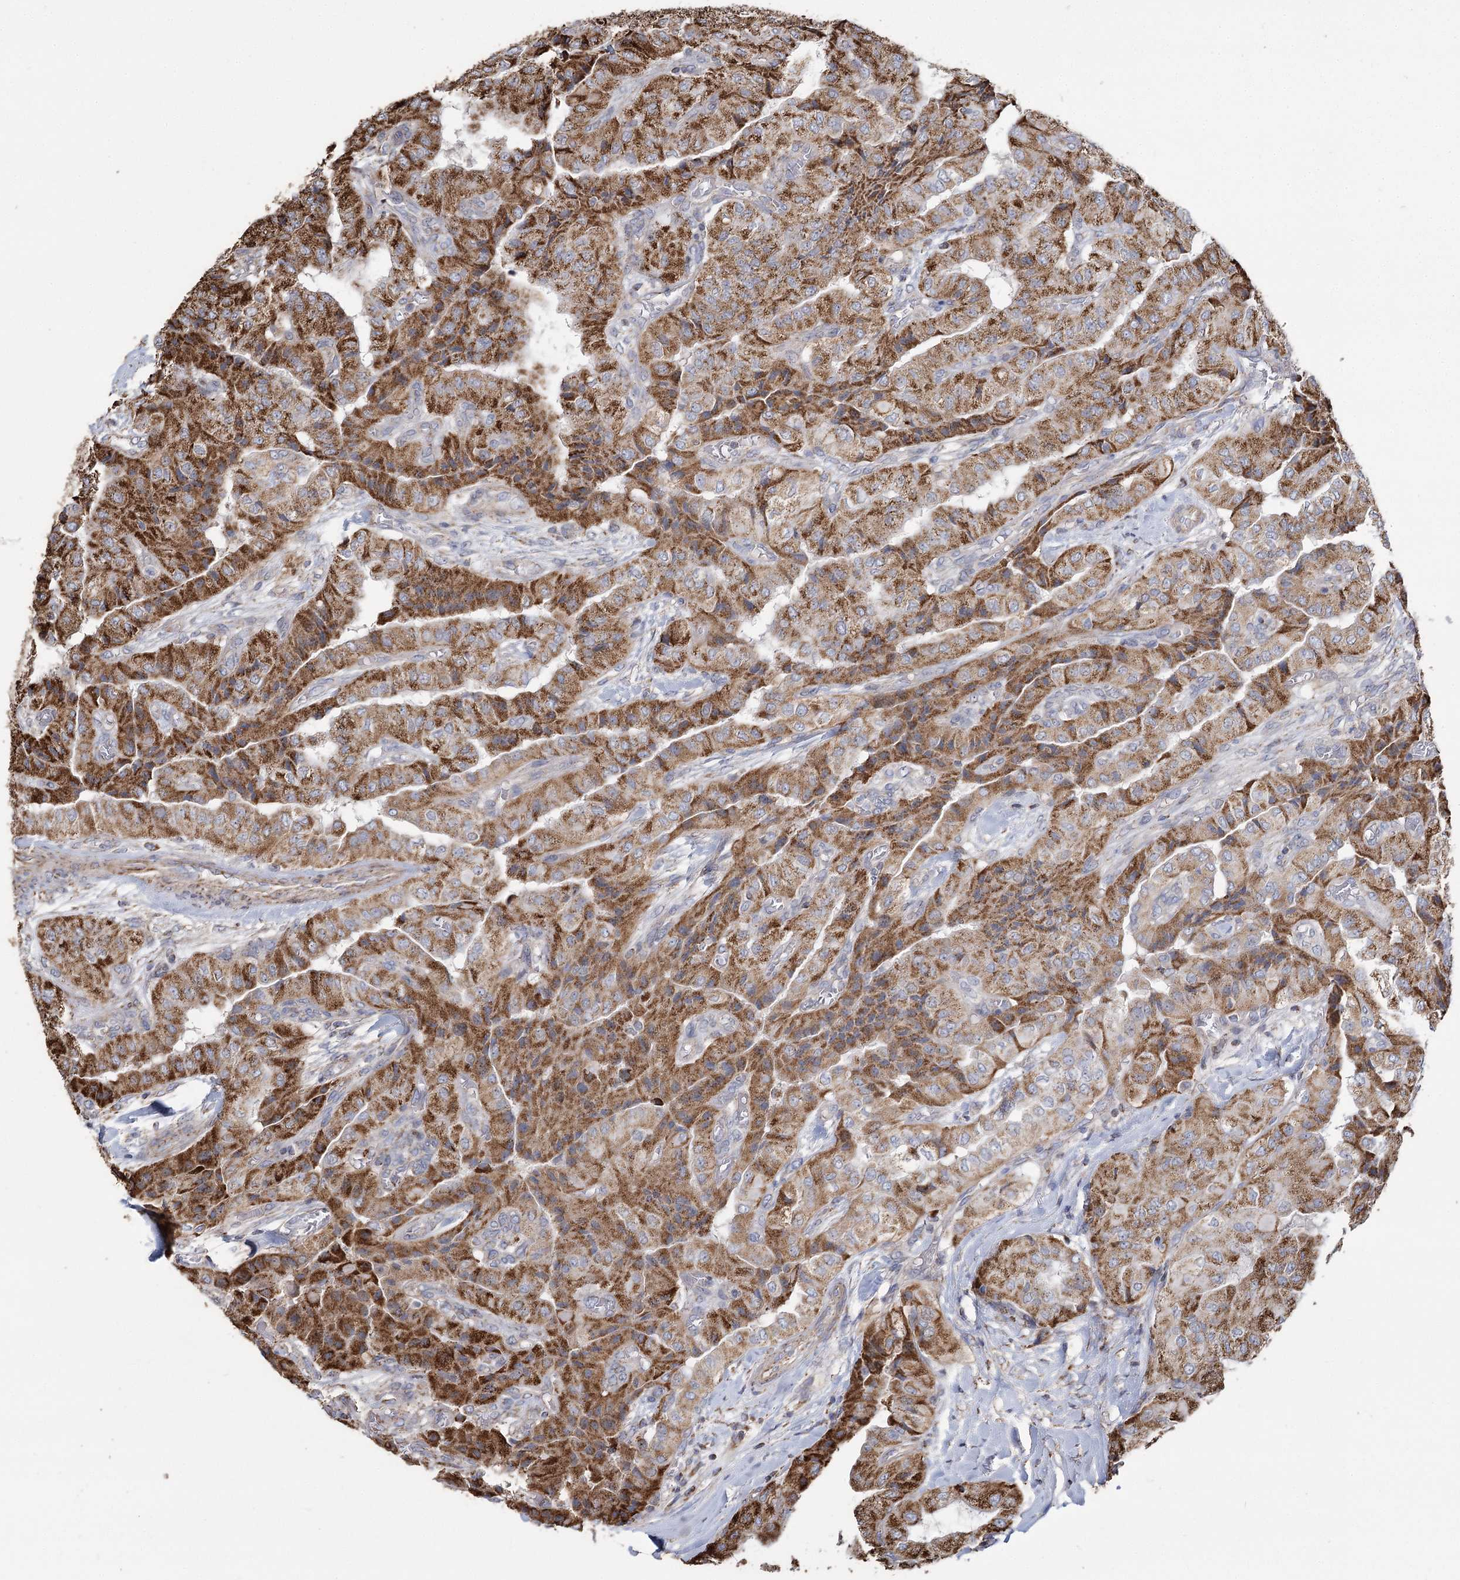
{"staining": {"intensity": "strong", "quantity": ">75%", "location": "cytoplasmic/membranous"}, "tissue": "thyroid cancer", "cell_type": "Tumor cells", "image_type": "cancer", "snomed": [{"axis": "morphology", "description": "Papillary adenocarcinoma, NOS"}, {"axis": "topography", "description": "Thyroid gland"}], "caption": "Strong cytoplasmic/membranous expression is seen in about >75% of tumor cells in papillary adenocarcinoma (thyroid). The protein is shown in brown color, while the nuclei are stained blue.", "gene": "RANBP3L", "patient": {"sex": "female", "age": 59}}